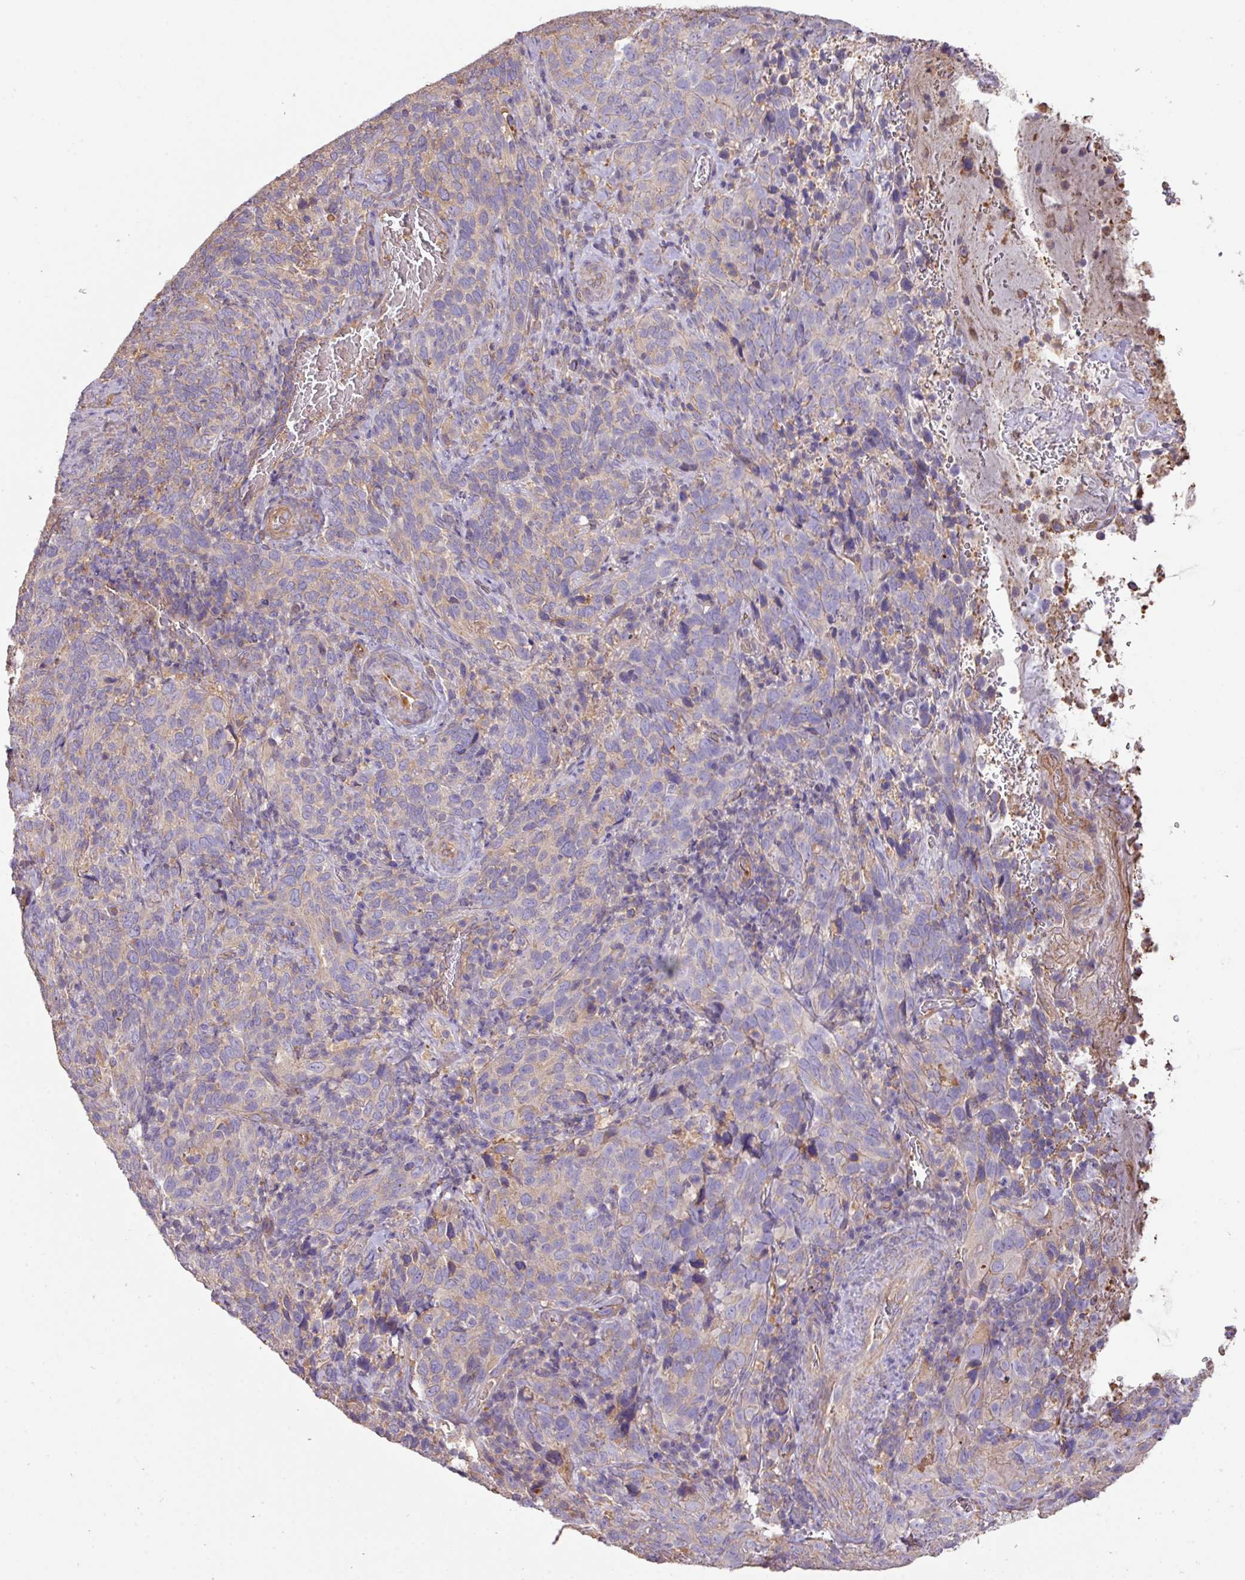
{"staining": {"intensity": "negative", "quantity": "none", "location": "none"}, "tissue": "cervical cancer", "cell_type": "Tumor cells", "image_type": "cancer", "snomed": [{"axis": "morphology", "description": "Squamous cell carcinoma, NOS"}, {"axis": "topography", "description": "Cervix"}], "caption": "Human cervical cancer (squamous cell carcinoma) stained for a protein using immunohistochemistry exhibits no staining in tumor cells.", "gene": "CALML4", "patient": {"sex": "female", "age": 51}}